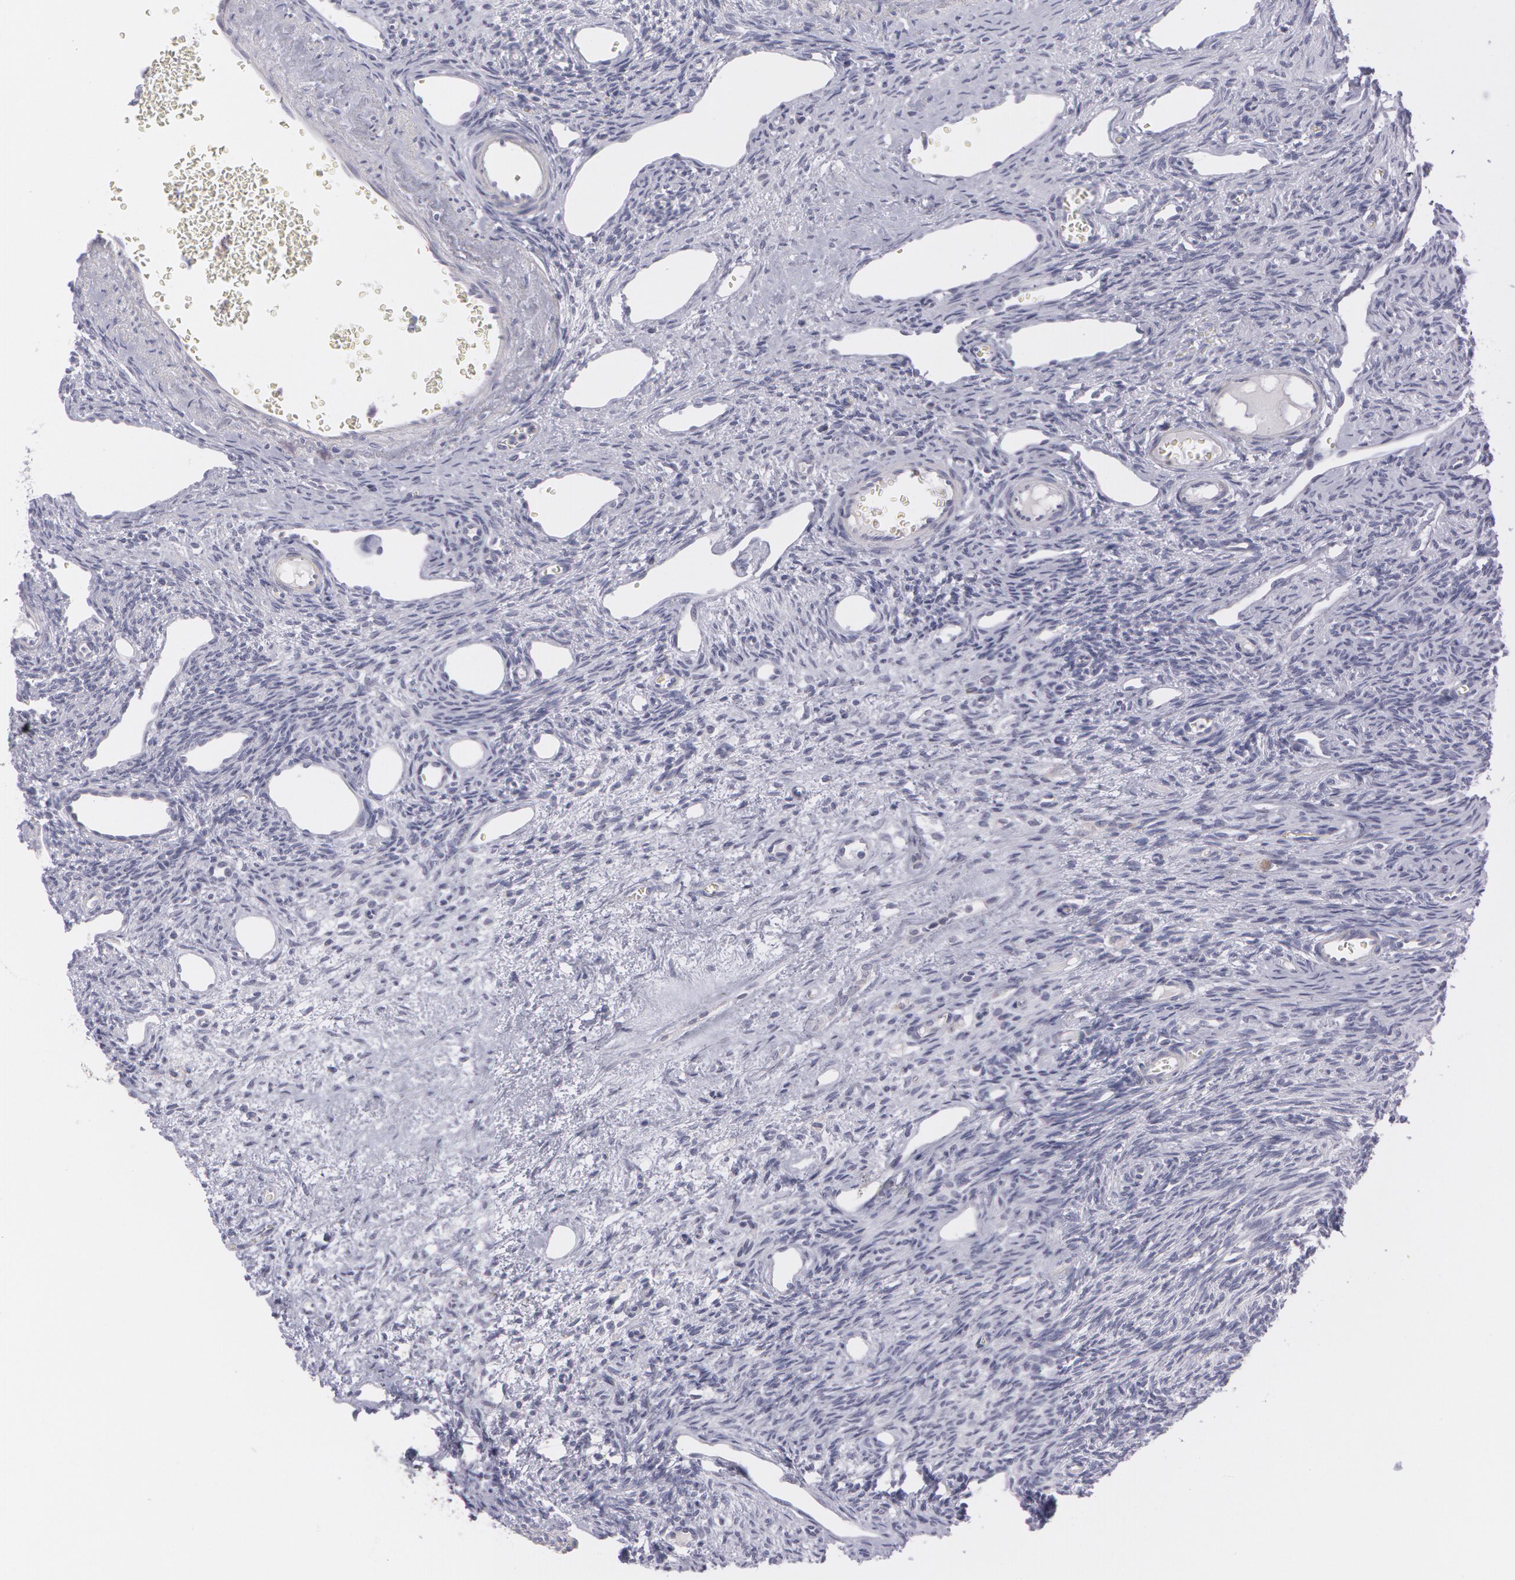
{"staining": {"intensity": "negative", "quantity": "none", "location": "none"}, "tissue": "ovary", "cell_type": "Follicle cells", "image_type": "normal", "snomed": [{"axis": "morphology", "description": "Normal tissue, NOS"}, {"axis": "topography", "description": "Ovary"}], "caption": "The photomicrograph displays no significant positivity in follicle cells of ovary.", "gene": "IL1RN", "patient": {"sex": "female", "age": 33}}